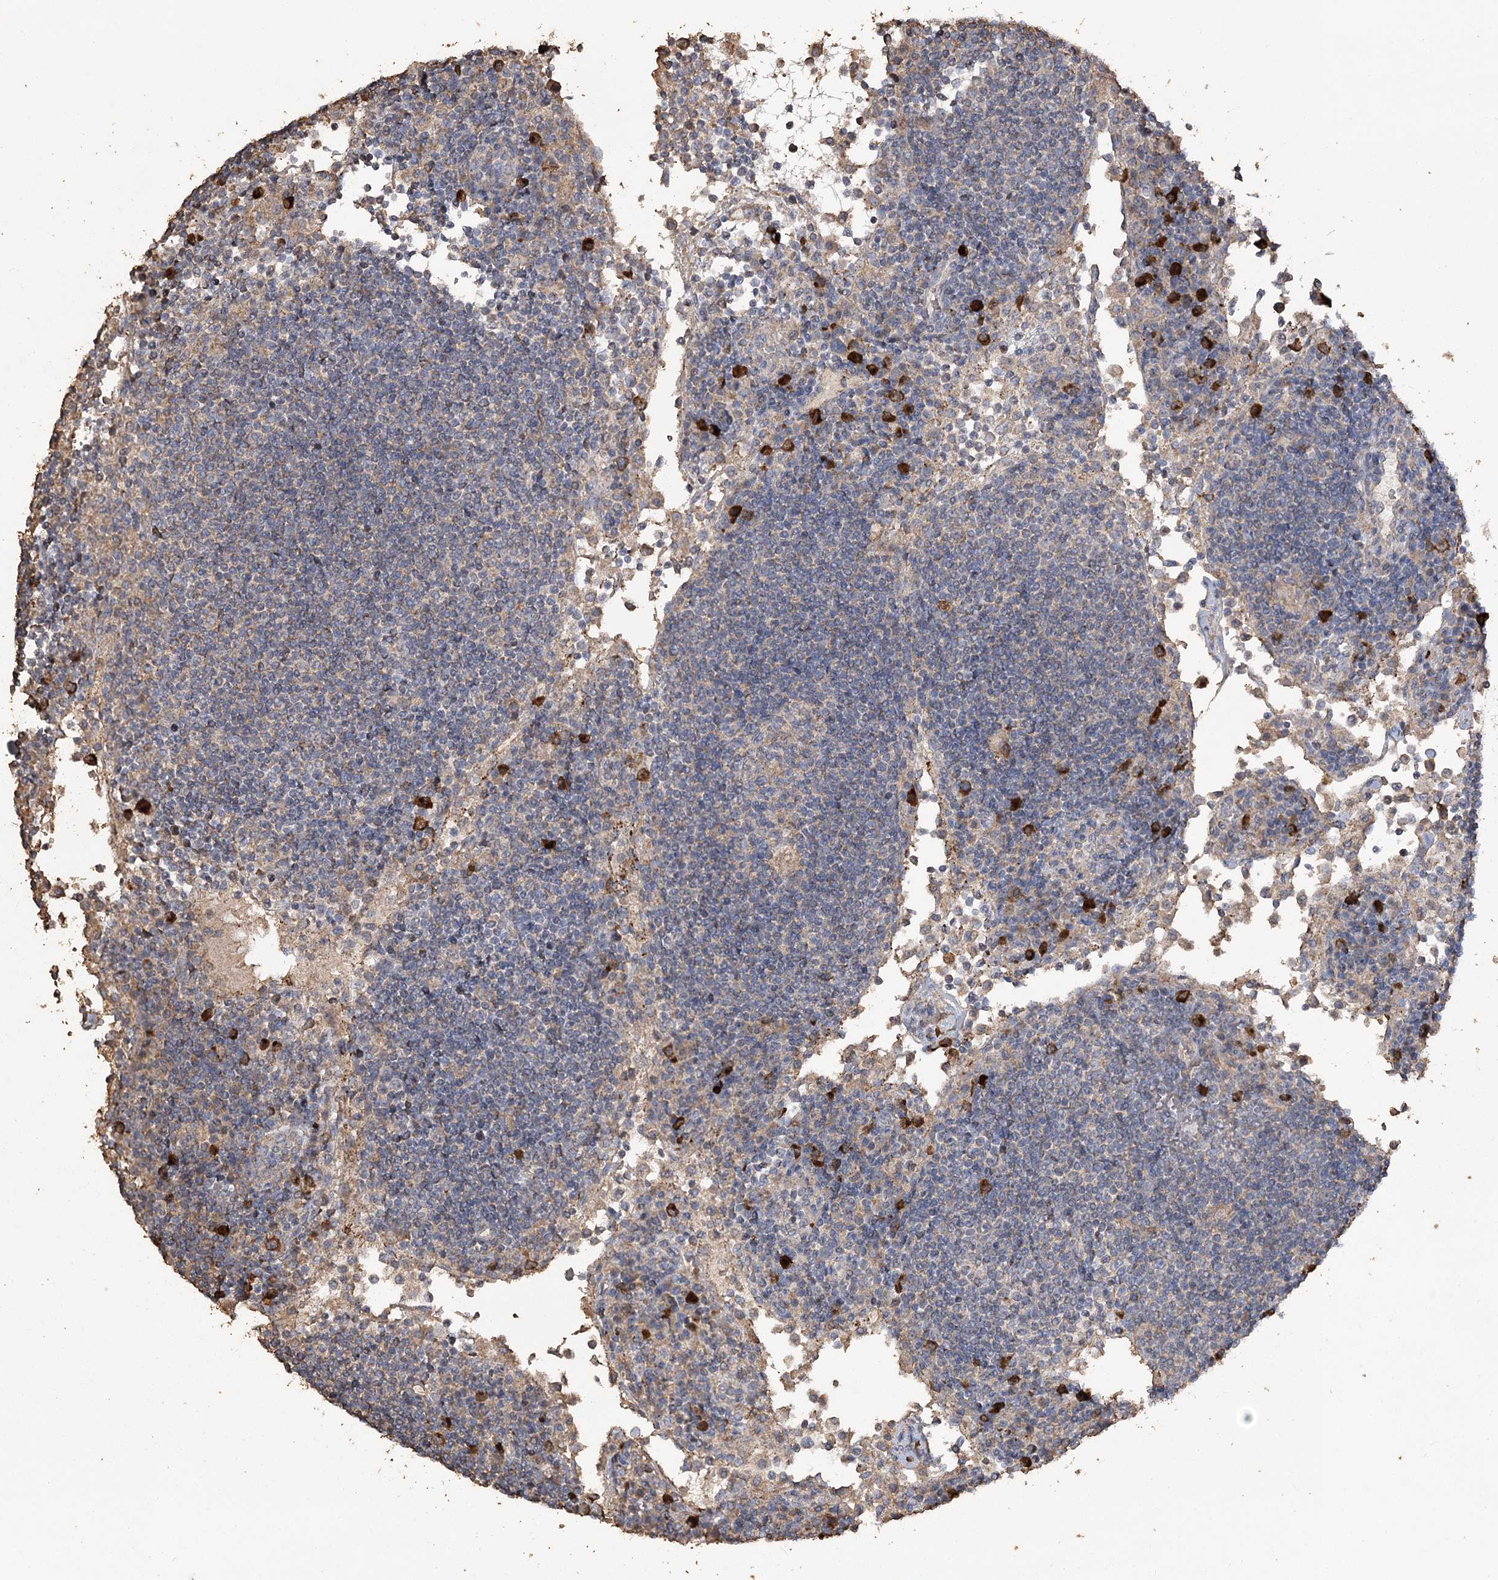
{"staining": {"intensity": "negative", "quantity": "none", "location": "none"}, "tissue": "lymph node", "cell_type": "Germinal center cells", "image_type": "normal", "snomed": [{"axis": "morphology", "description": "Normal tissue, NOS"}, {"axis": "topography", "description": "Lymph node"}], "caption": "This is an immunohistochemistry photomicrograph of benign human lymph node. There is no staining in germinal center cells.", "gene": "IREB2", "patient": {"sex": "female", "age": 53}}